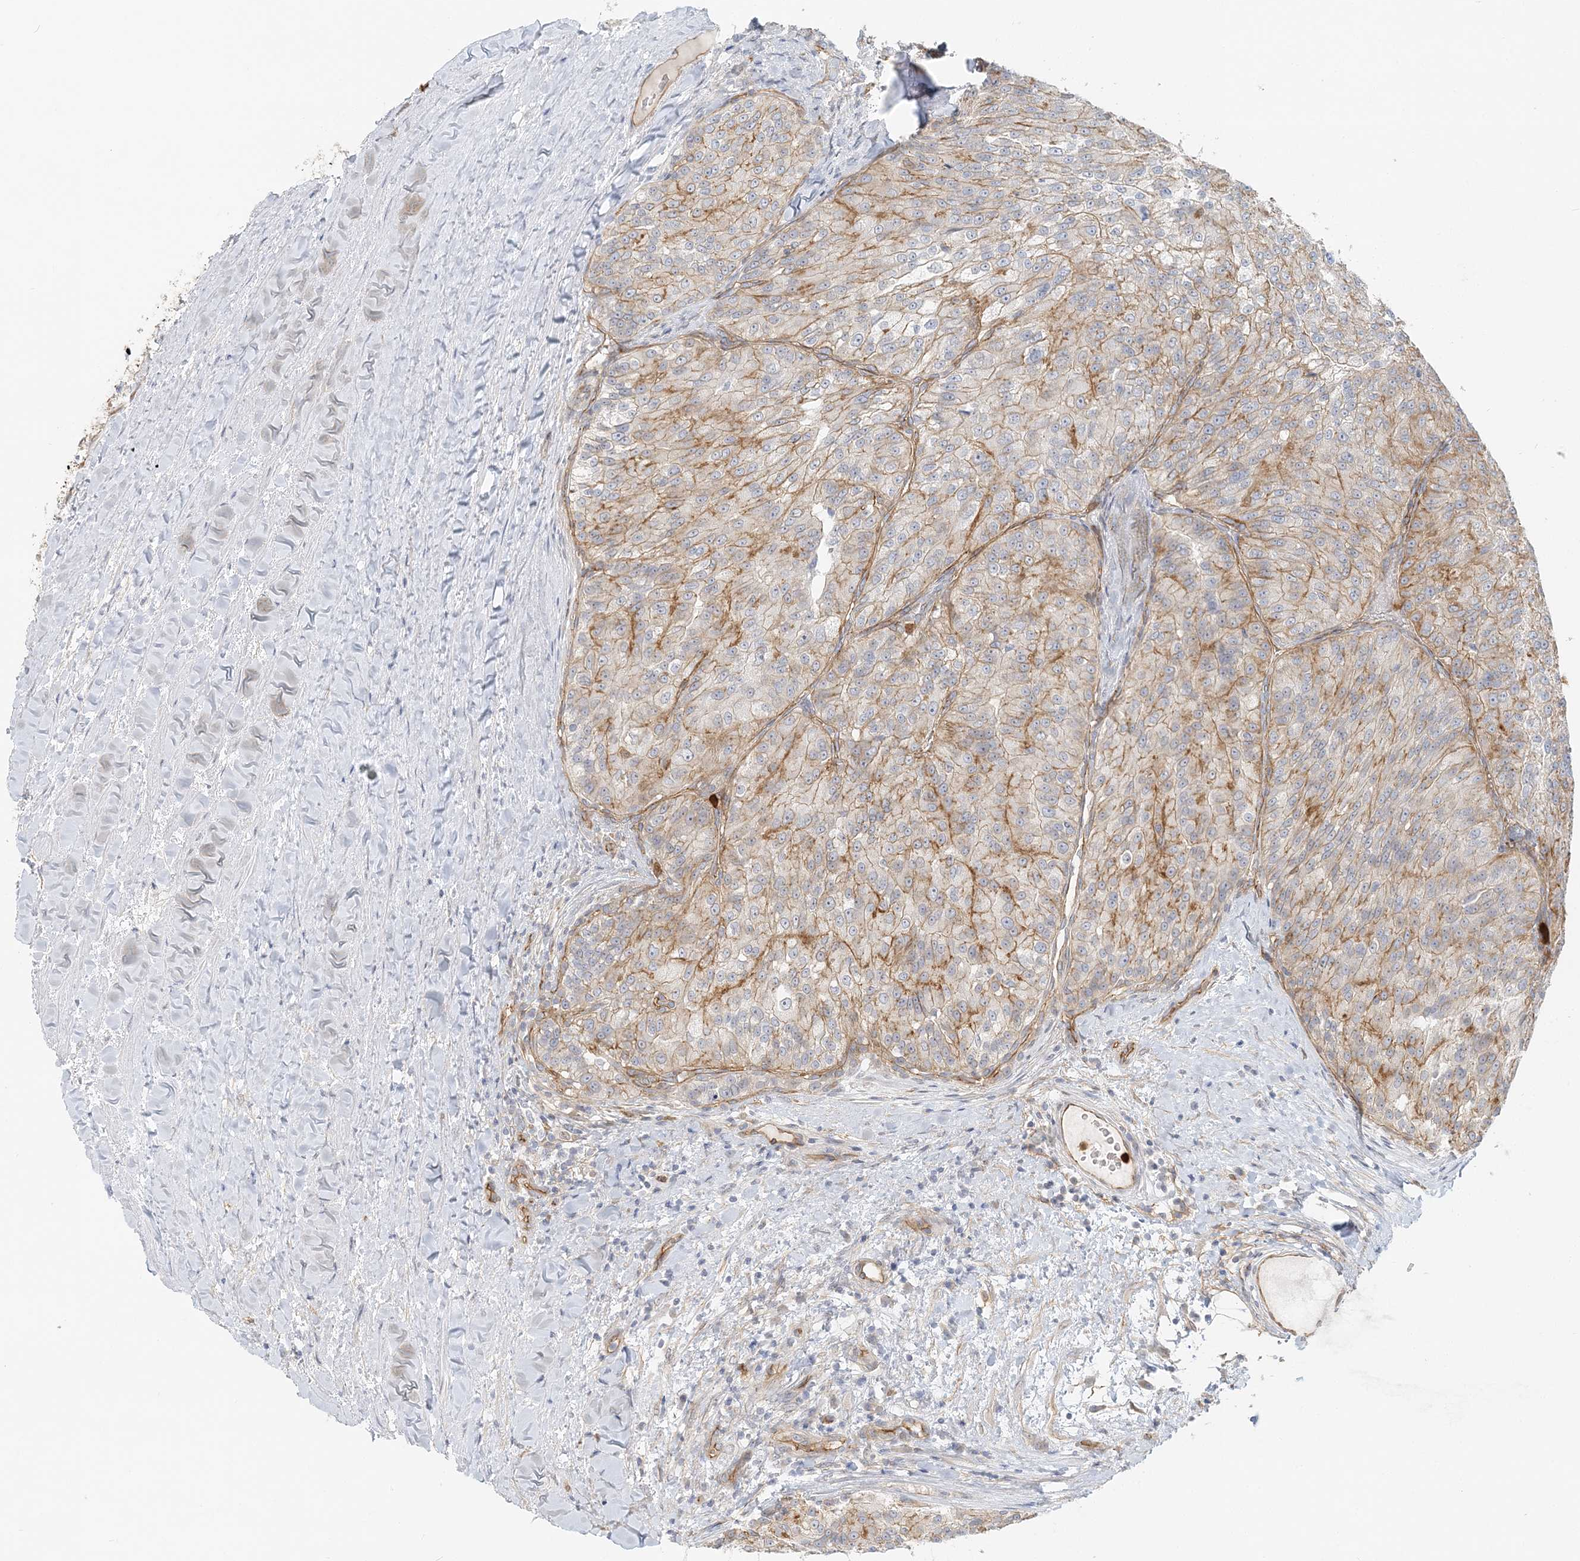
{"staining": {"intensity": "moderate", "quantity": "25%-75%", "location": "cytoplasmic/membranous"}, "tissue": "renal cancer", "cell_type": "Tumor cells", "image_type": "cancer", "snomed": [{"axis": "morphology", "description": "Adenocarcinoma, NOS"}, {"axis": "topography", "description": "Kidney"}], "caption": "IHC staining of renal cancer, which demonstrates medium levels of moderate cytoplasmic/membranous expression in approximately 25%-75% of tumor cells indicating moderate cytoplasmic/membranous protein expression. The staining was performed using DAB (brown) for protein detection and nuclei were counterstained in hematoxylin (blue).", "gene": "DNAH1", "patient": {"sex": "female", "age": 63}}